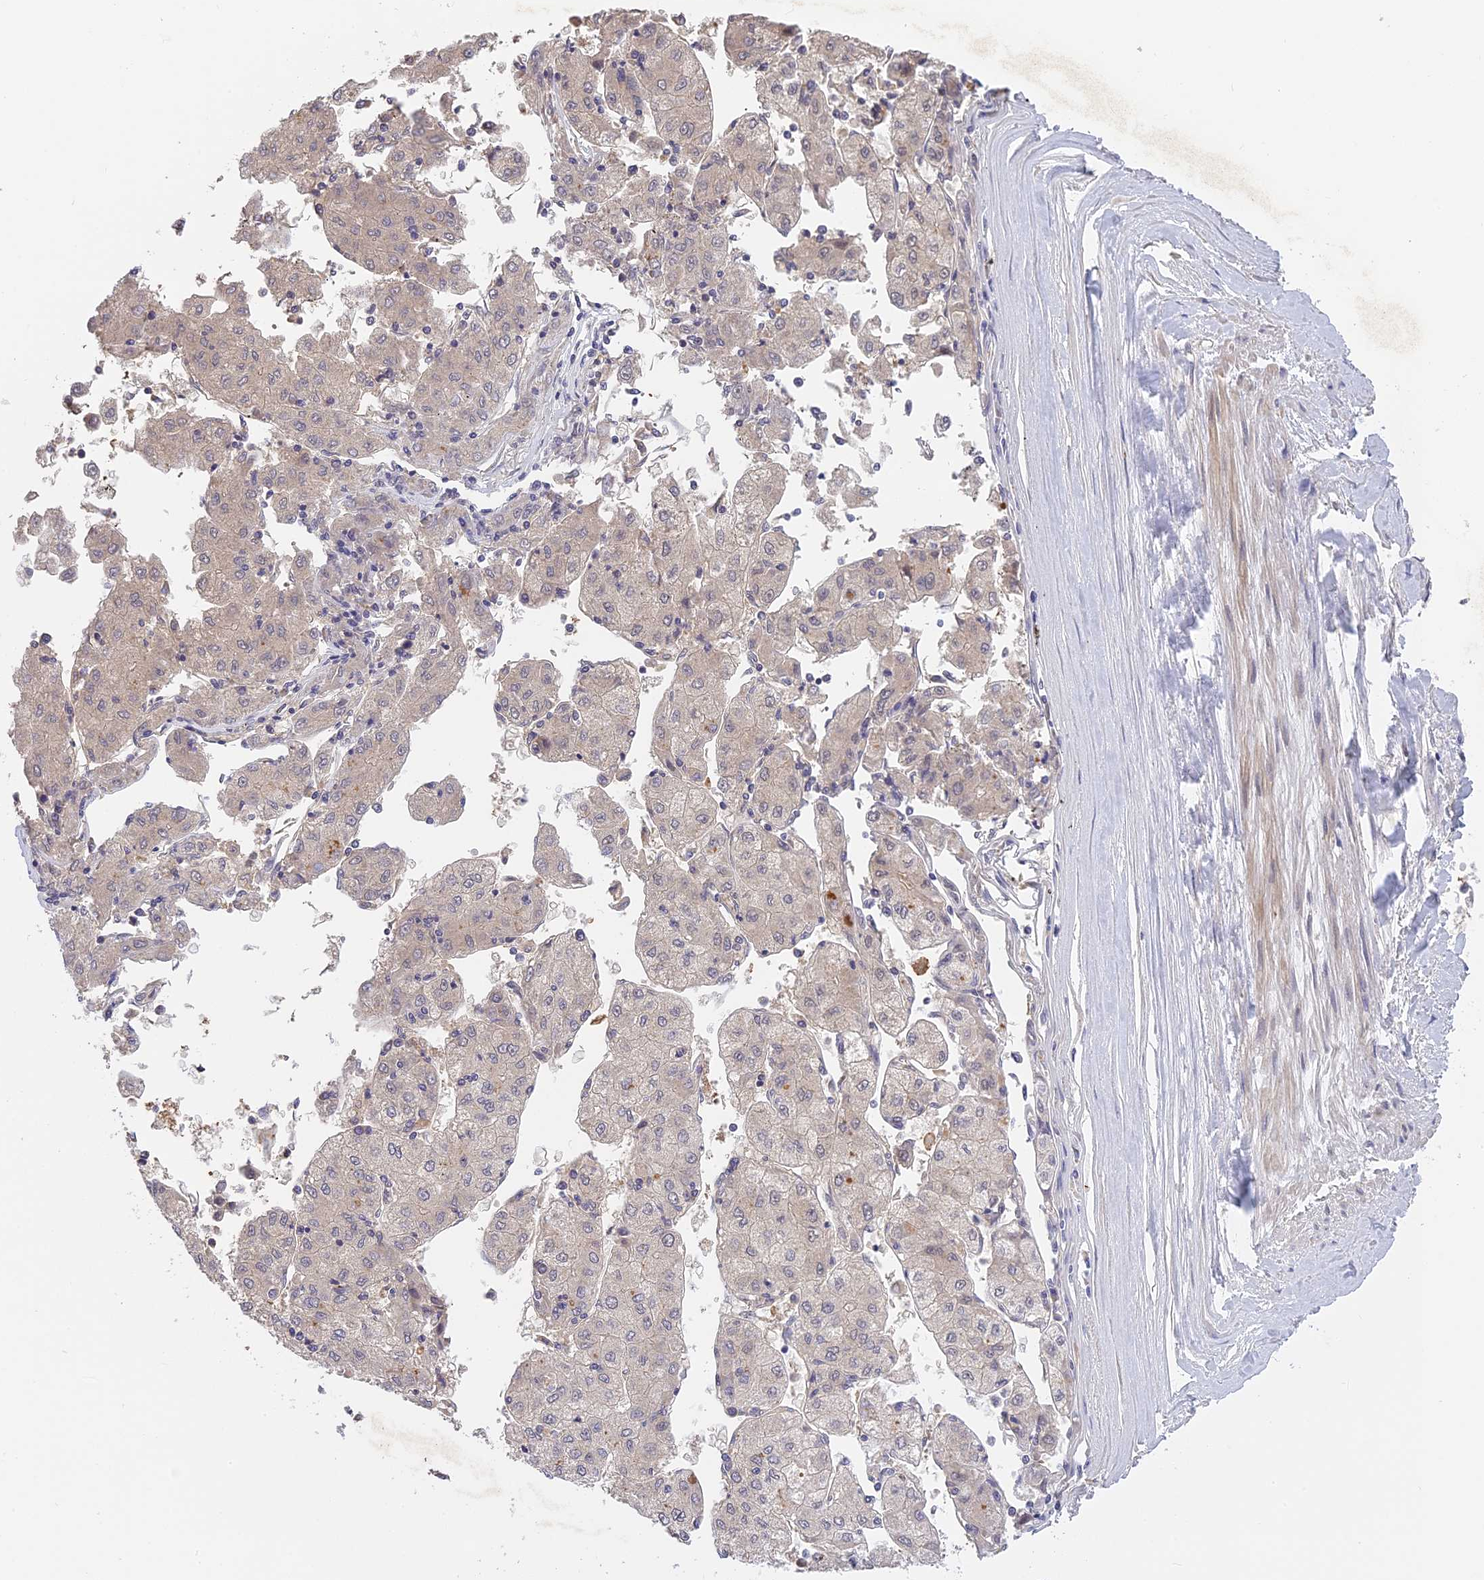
{"staining": {"intensity": "negative", "quantity": "none", "location": "none"}, "tissue": "liver cancer", "cell_type": "Tumor cells", "image_type": "cancer", "snomed": [{"axis": "morphology", "description": "Carcinoma, Hepatocellular, NOS"}, {"axis": "topography", "description": "Liver"}], "caption": "DAB immunohistochemical staining of human hepatocellular carcinoma (liver) exhibits no significant positivity in tumor cells.", "gene": "PZP", "patient": {"sex": "male", "age": 72}}